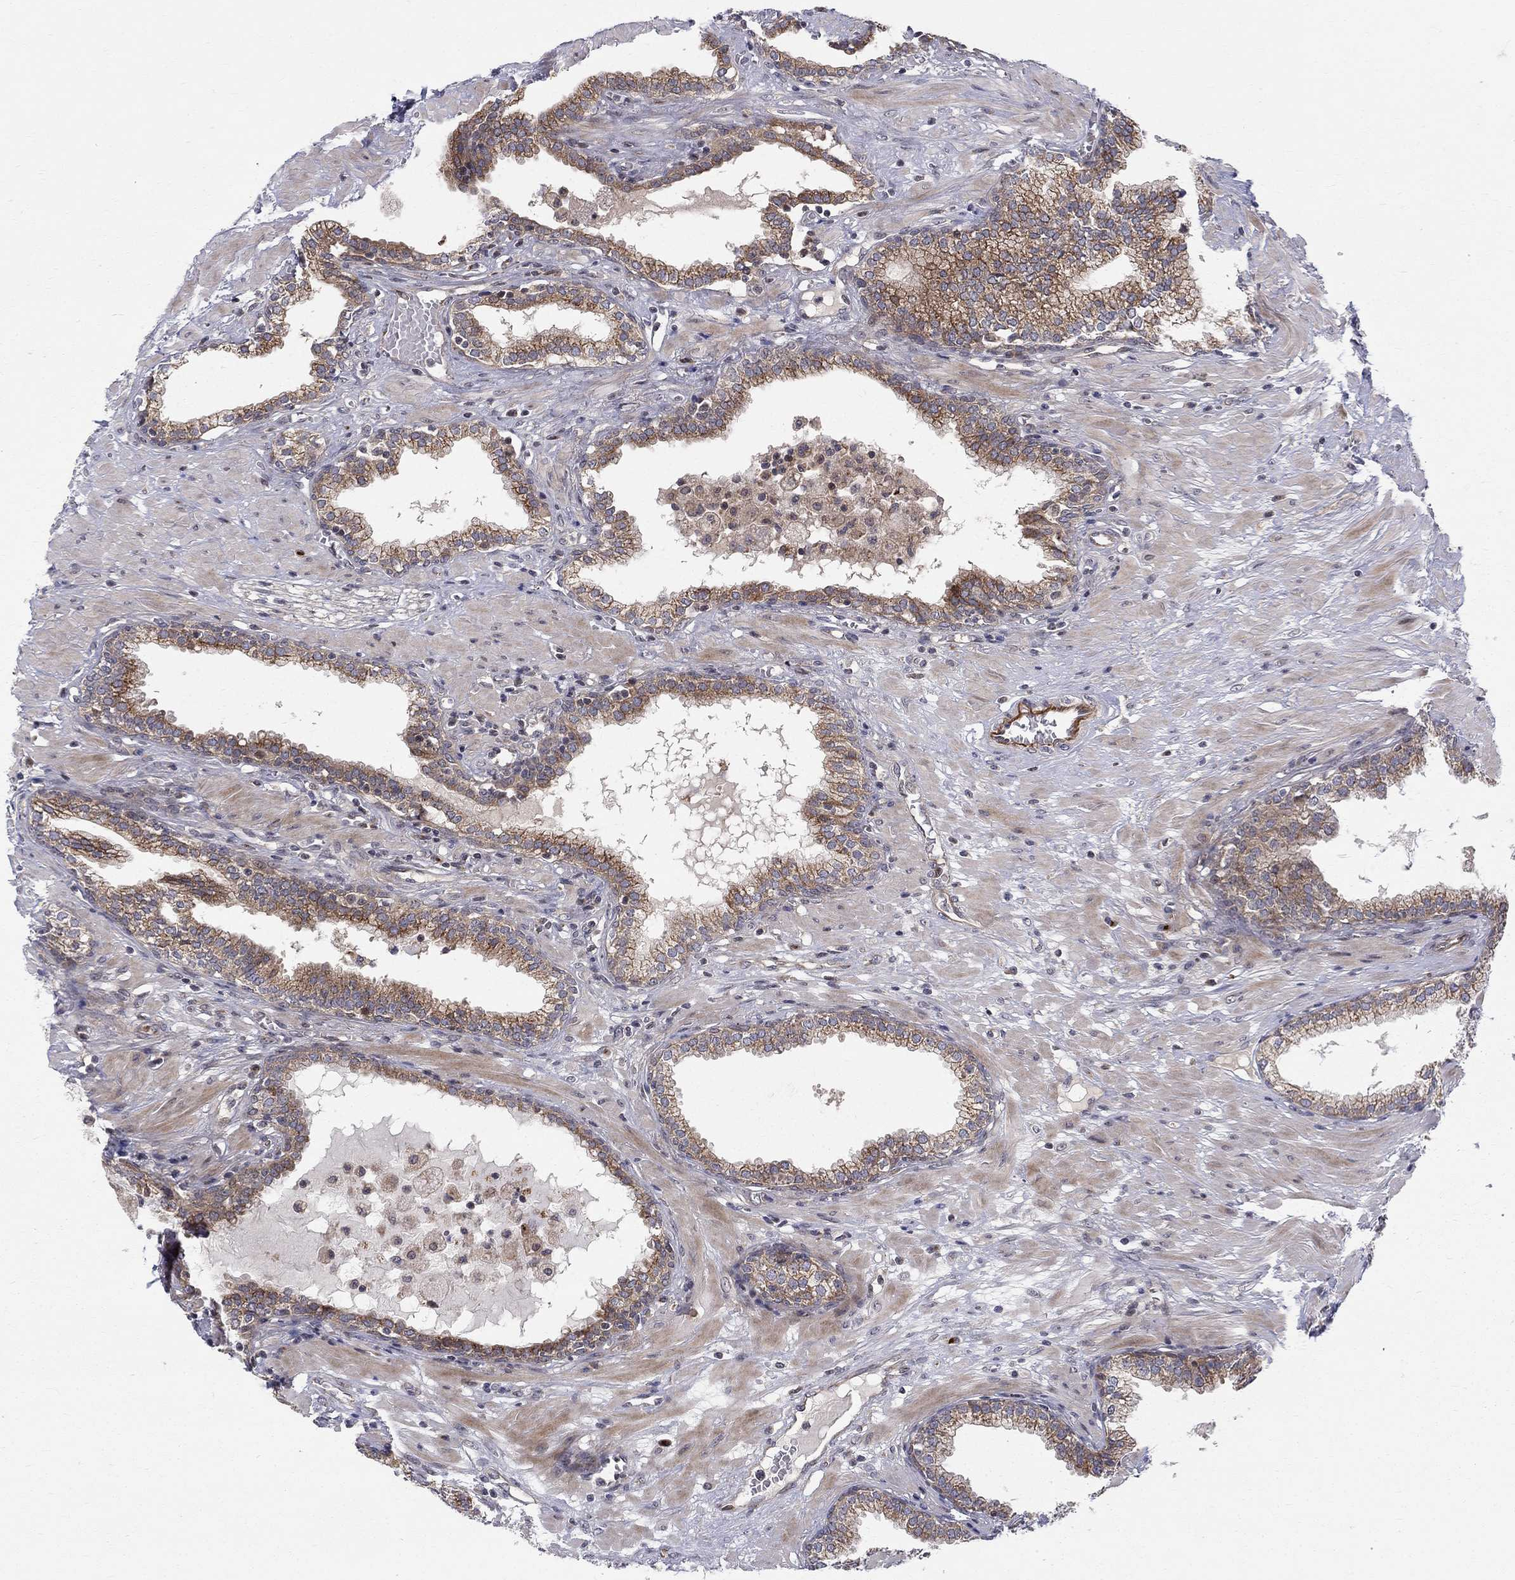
{"staining": {"intensity": "moderate", "quantity": "25%-75%", "location": "cytoplasmic/membranous"}, "tissue": "prostate", "cell_type": "Glandular cells", "image_type": "normal", "snomed": [{"axis": "morphology", "description": "Normal tissue, NOS"}, {"axis": "topography", "description": "Prostate"}], "caption": "A high-resolution micrograph shows immunohistochemistry staining of unremarkable prostate, which reveals moderate cytoplasmic/membranous staining in about 25%-75% of glandular cells. Using DAB (3,3'-diaminobenzidine) (brown) and hematoxylin (blue) stains, captured at high magnification using brightfield microscopy.", "gene": "WDR19", "patient": {"sex": "male", "age": 64}}